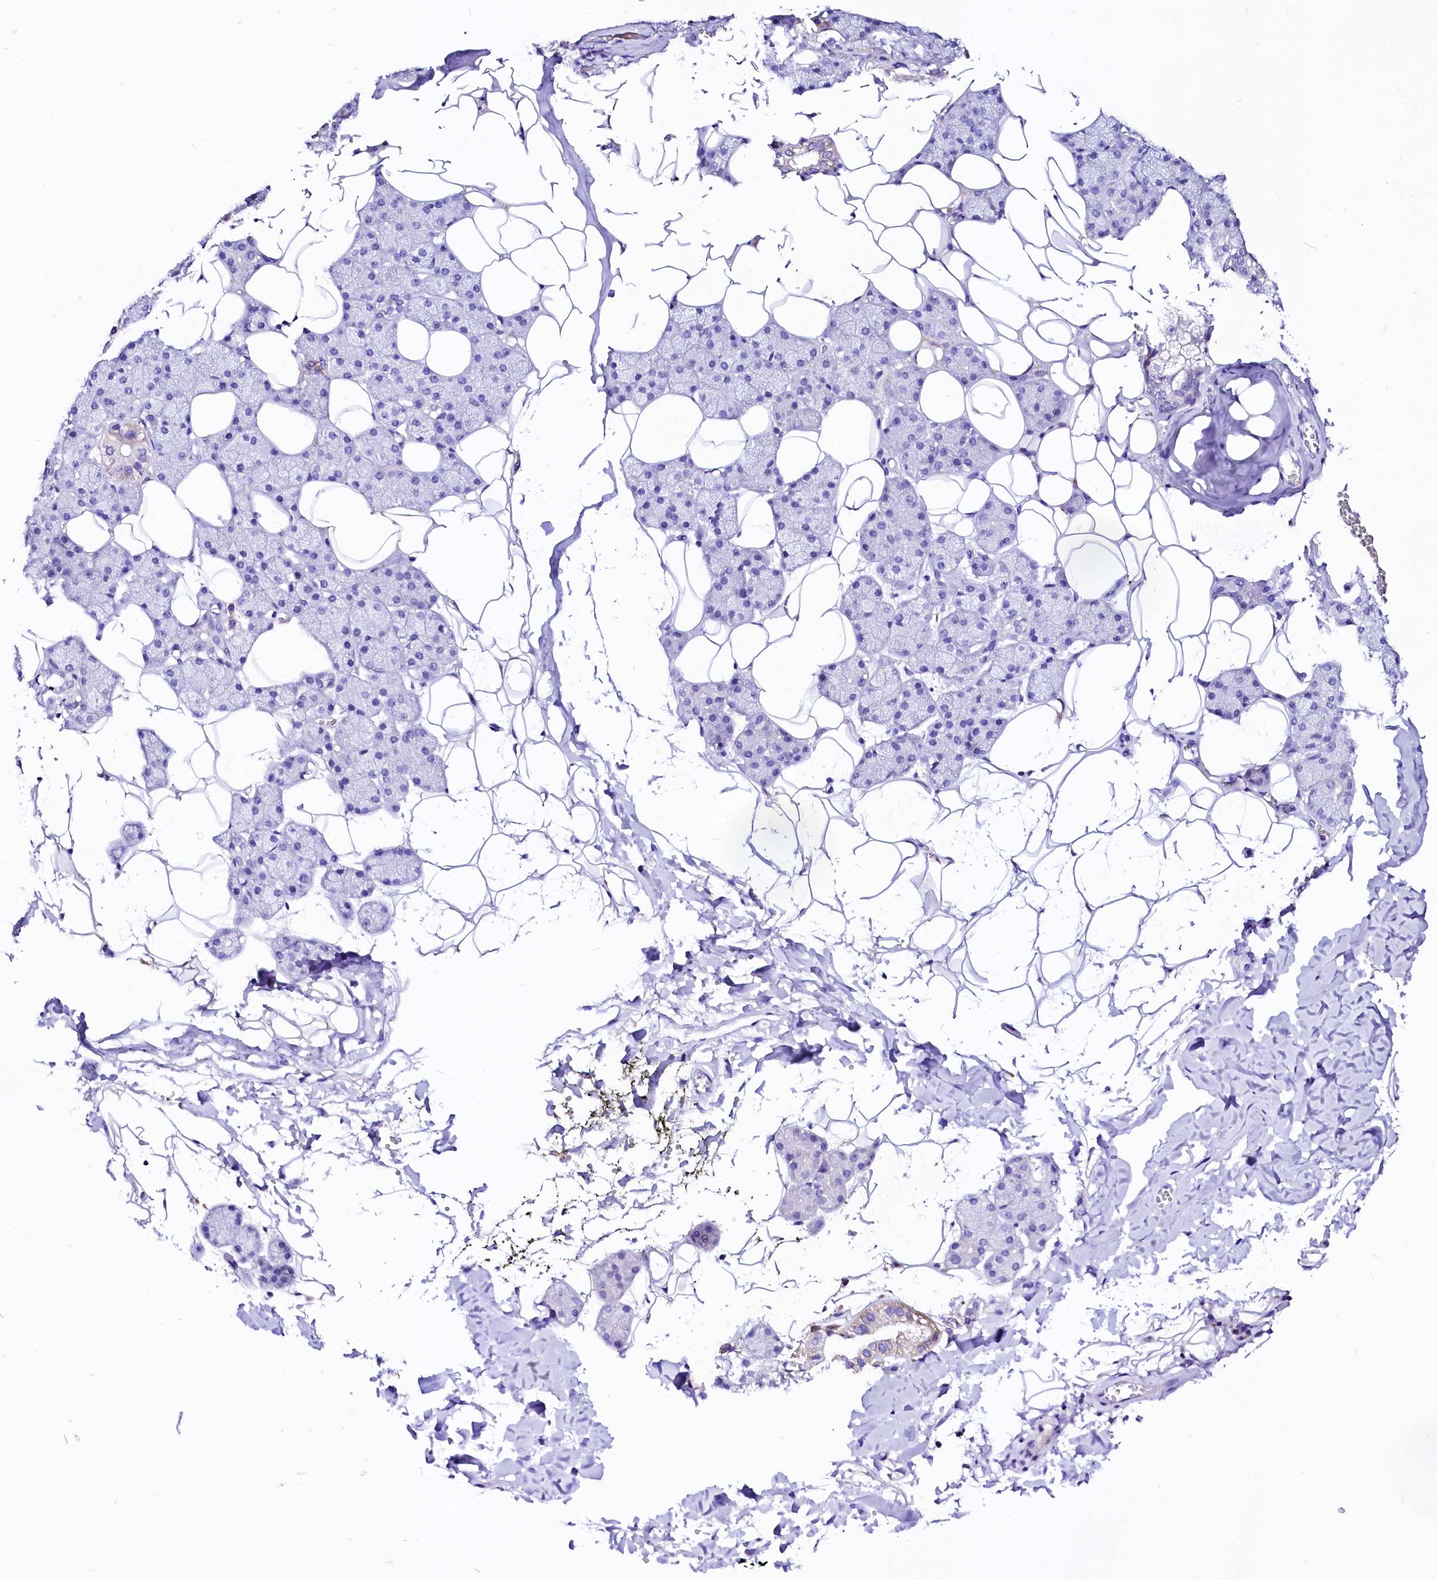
{"staining": {"intensity": "negative", "quantity": "none", "location": "none"}, "tissue": "salivary gland", "cell_type": "Glandular cells", "image_type": "normal", "snomed": [{"axis": "morphology", "description": "Normal tissue, NOS"}, {"axis": "topography", "description": "Salivary gland"}], "caption": "The IHC photomicrograph has no significant staining in glandular cells of salivary gland. The staining was performed using DAB to visualize the protein expression in brown, while the nuclei were stained in blue with hematoxylin (Magnification: 20x).", "gene": "BTBD16", "patient": {"sex": "female", "age": 33}}